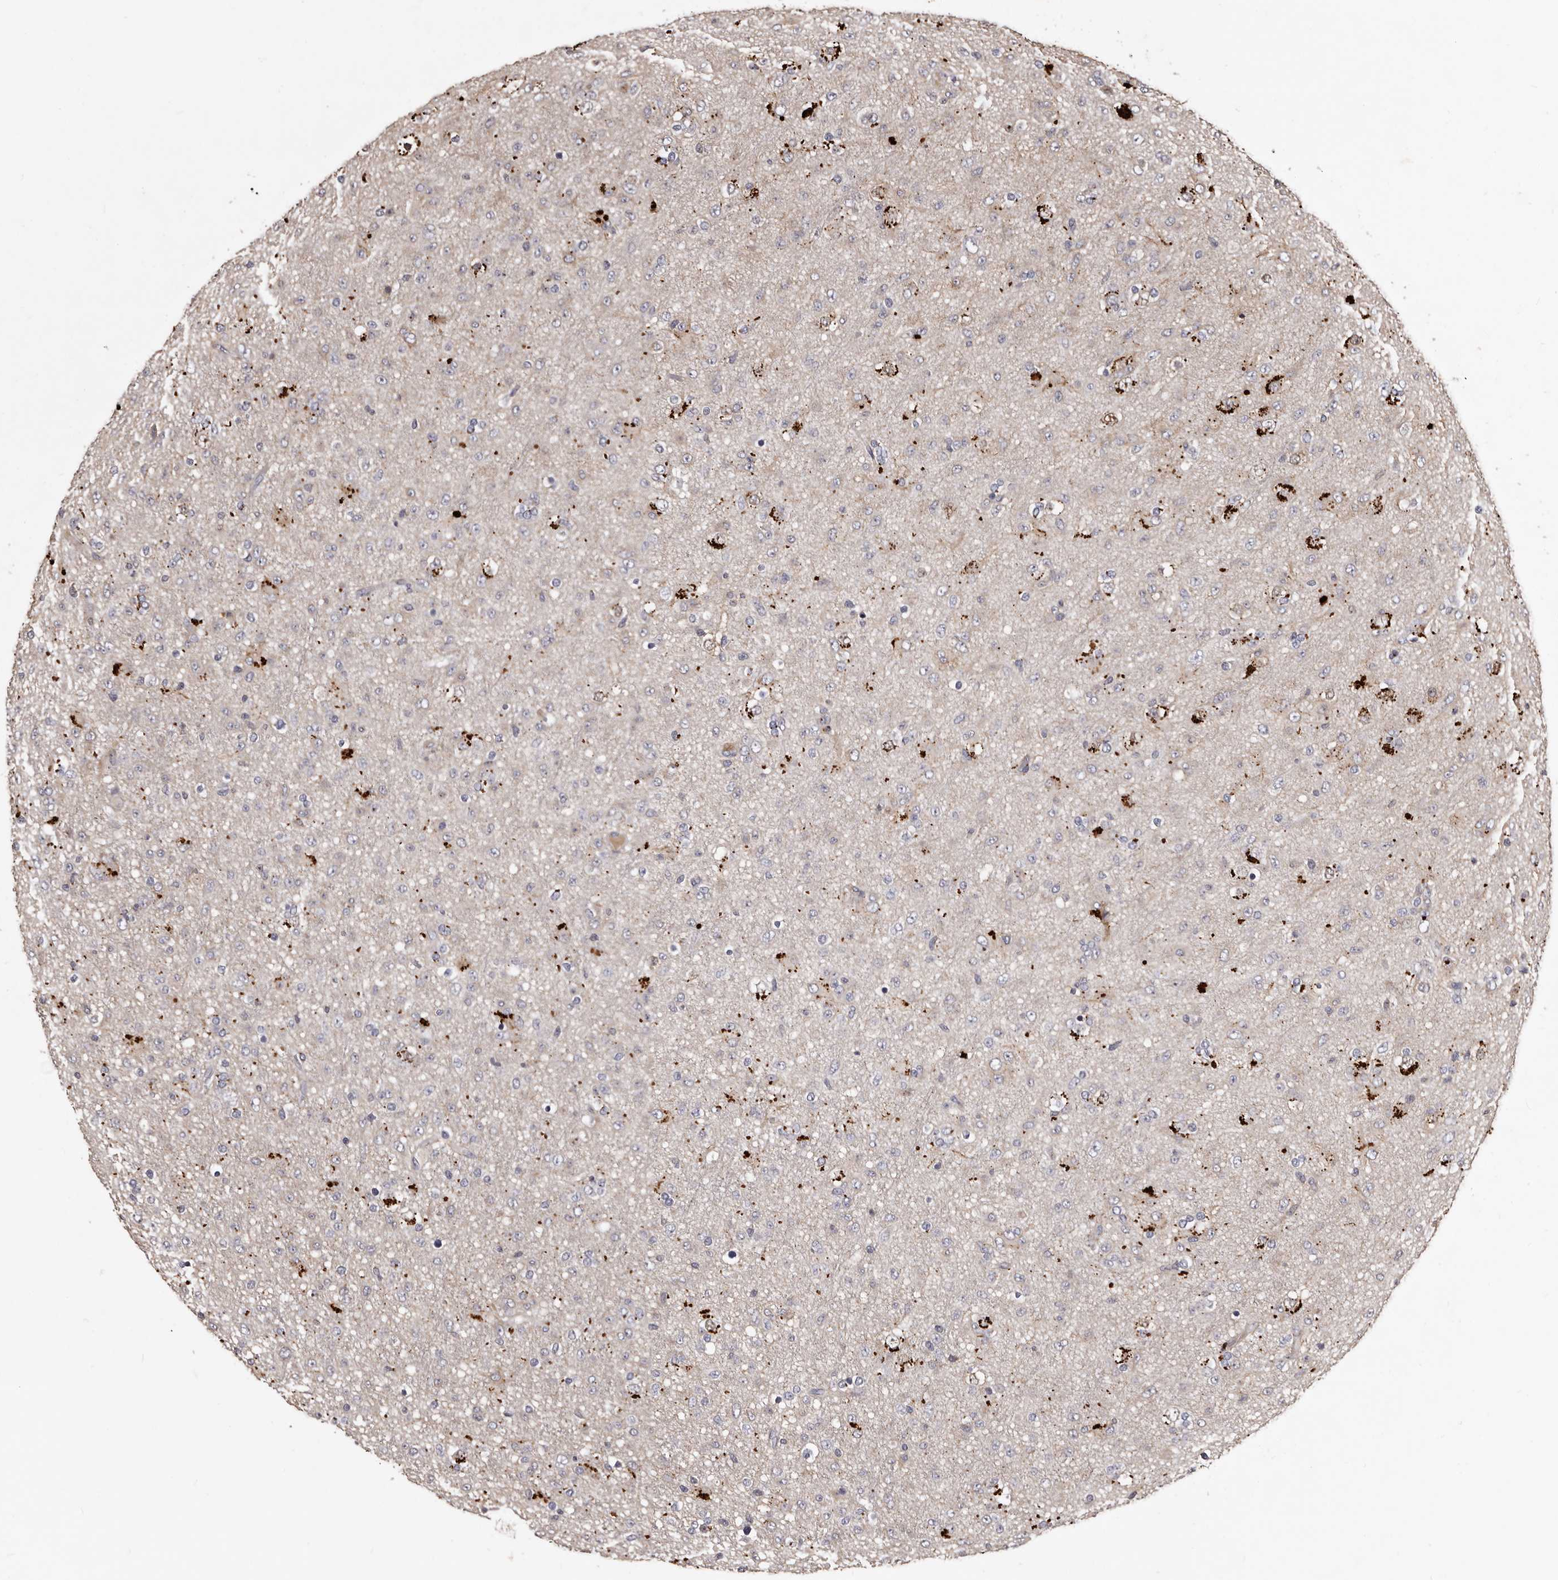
{"staining": {"intensity": "negative", "quantity": "none", "location": "none"}, "tissue": "glioma", "cell_type": "Tumor cells", "image_type": "cancer", "snomed": [{"axis": "morphology", "description": "Glioma, malignant, Low grade"}, {"axis": "topography", "description": "Brain"}], "caption": "DAB immunohistochemical staining of malignant low-grade glioma displays no significant positivity in tumor cells.", "gene": "SLC10A4", "patient": {"sex": "male", "age": 65}}